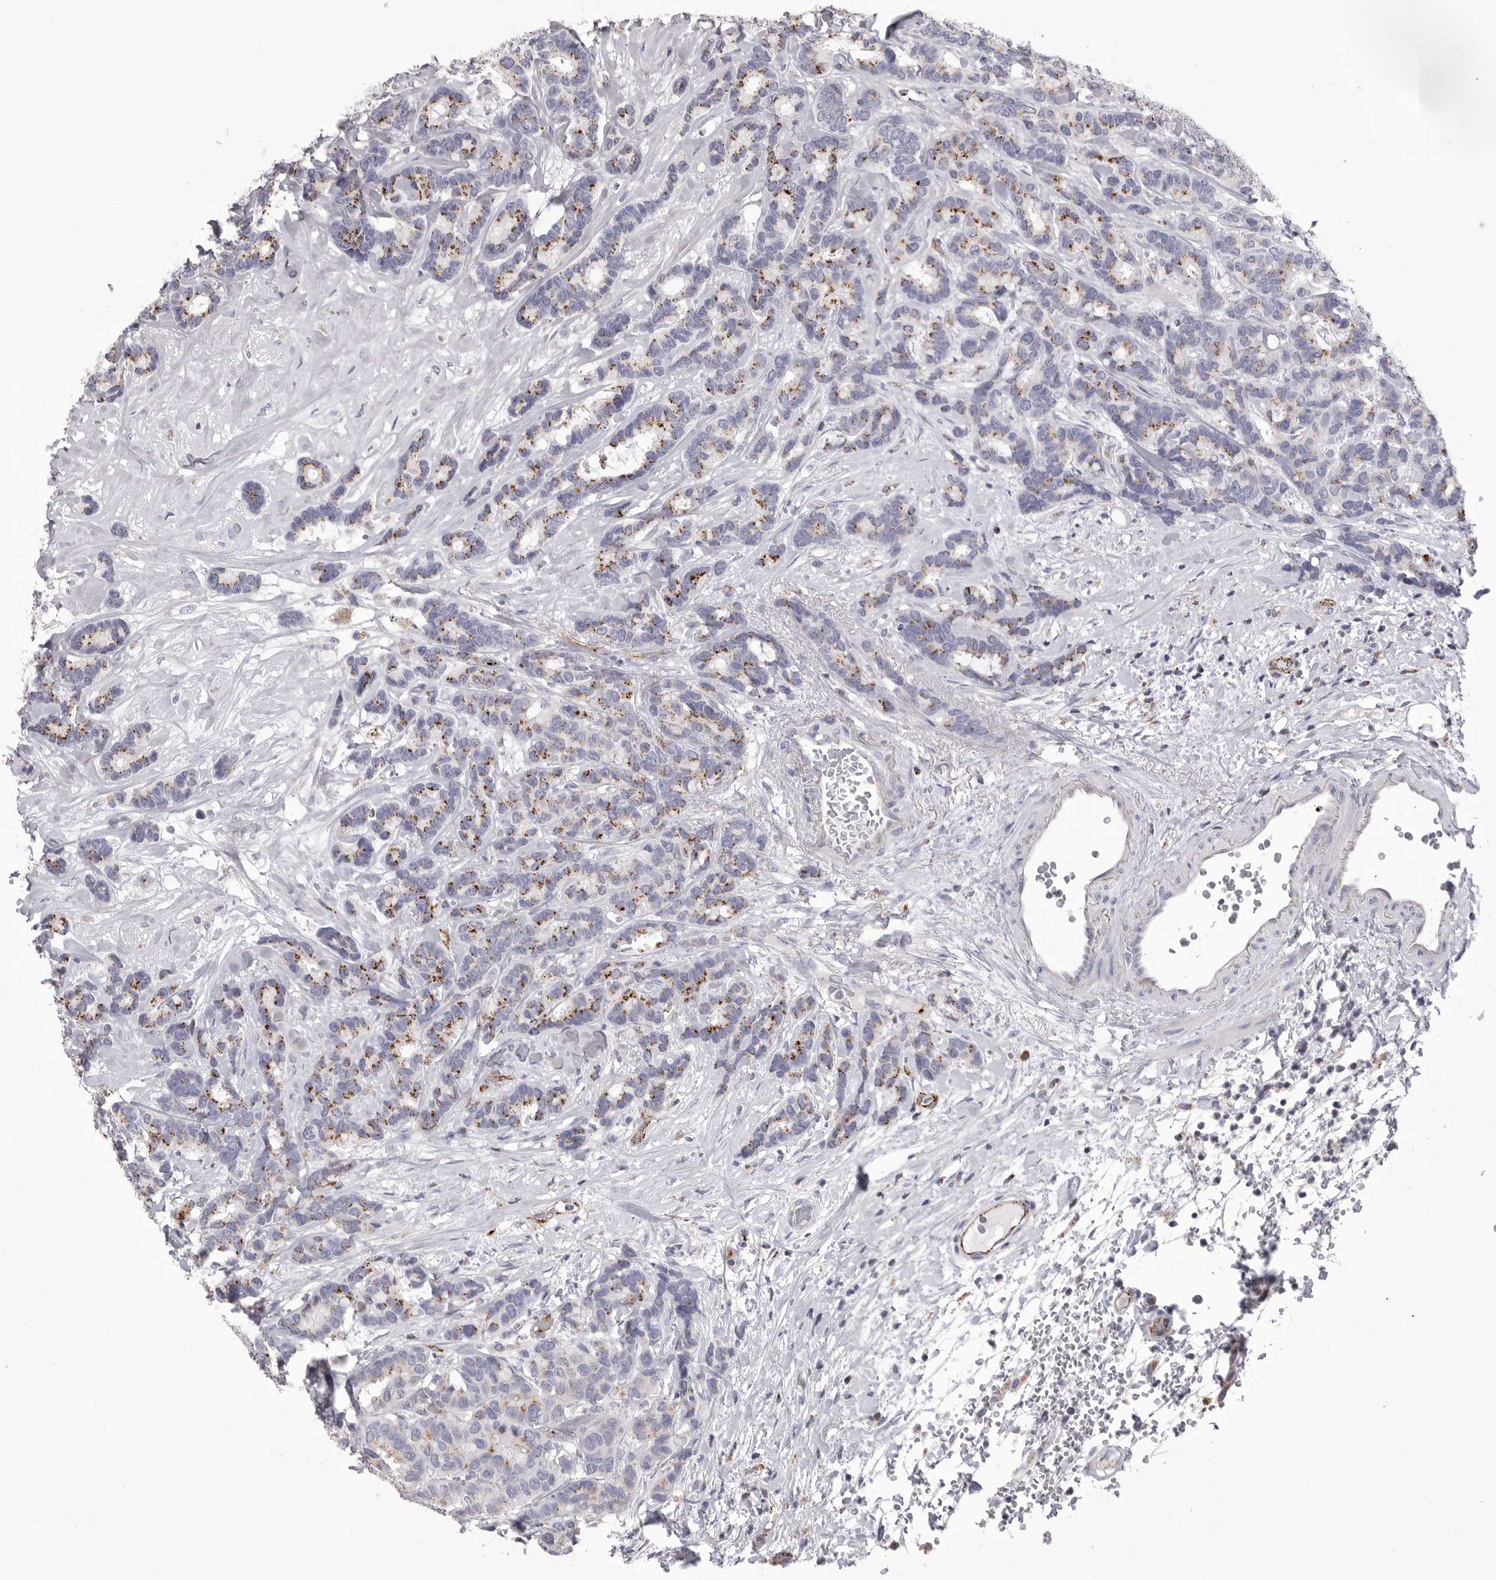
{"staining": {"intensity": "moderate", "quantity": "25%-75%", "location": "cytoplasmic/membranous"}, "tissue": "breast cancer", "cell_type": "Tumor cells", "image_type": "cancer", "snomed": [{"axis": "morphology", "description": "Duct carcinoma"}, {"axis": "topography", "description": "Breast"}], "caption": "The histopathology image displays staining of breast cancer (invasive ductal carcinoma), revealing moderate cytoplasmic/membranous protein expression (brown color) within tumor cells.", "gene": "PSPN", "patient": {"sex": "female", "age": 87}}